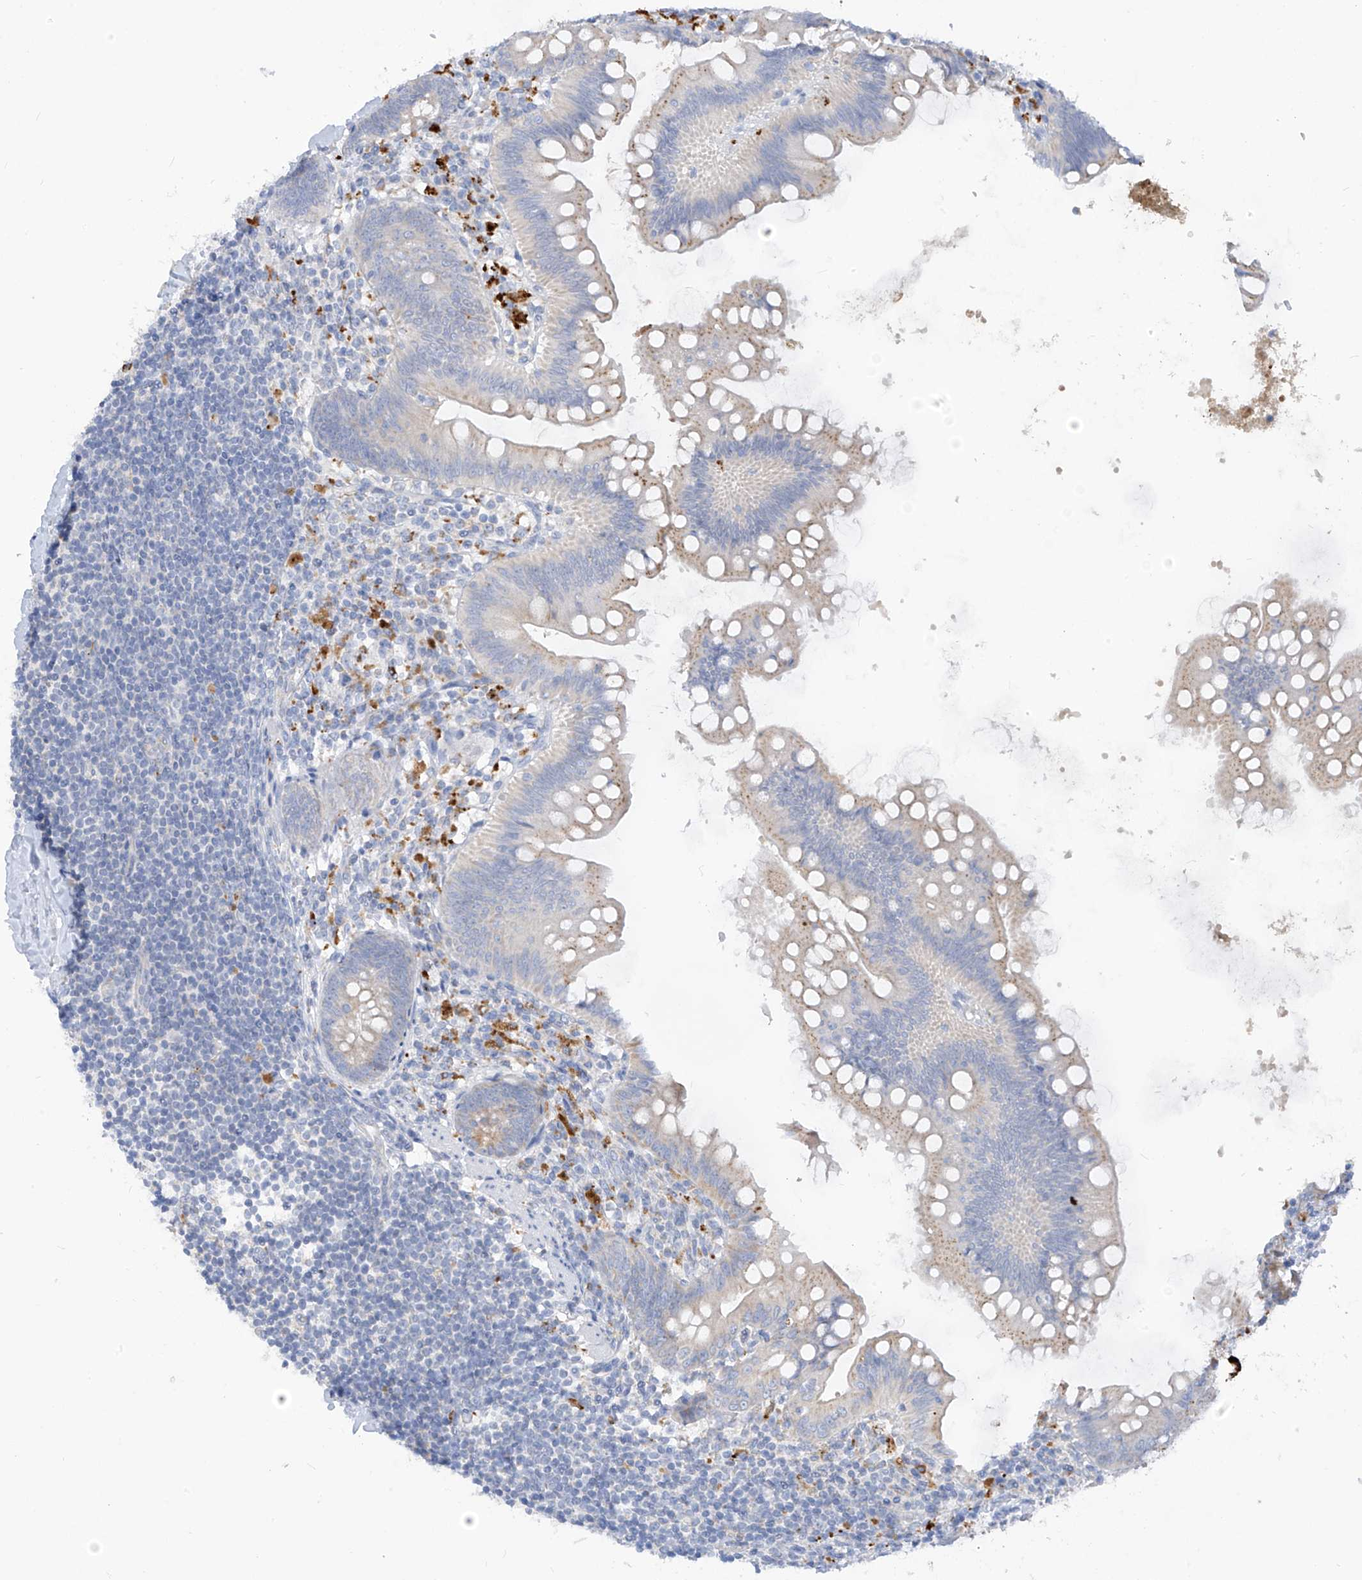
{"staining": {"intensity": "negative", "quantity": "none", "location": "none"}, "tissue": "appendix", "cell_type": "Glandular cells", "image_type": "normal", "snomed": [{"axis": "morphology", "description": "Normal tissue, NOS"}, {"axis": "topography", "description": "Appendix"}], "caption": "The IHC photomicrograph has no significant positivity in glandular cells of appendix.", "gene": "ZNF404", "patient": {"sex": "female", "age": 62}}